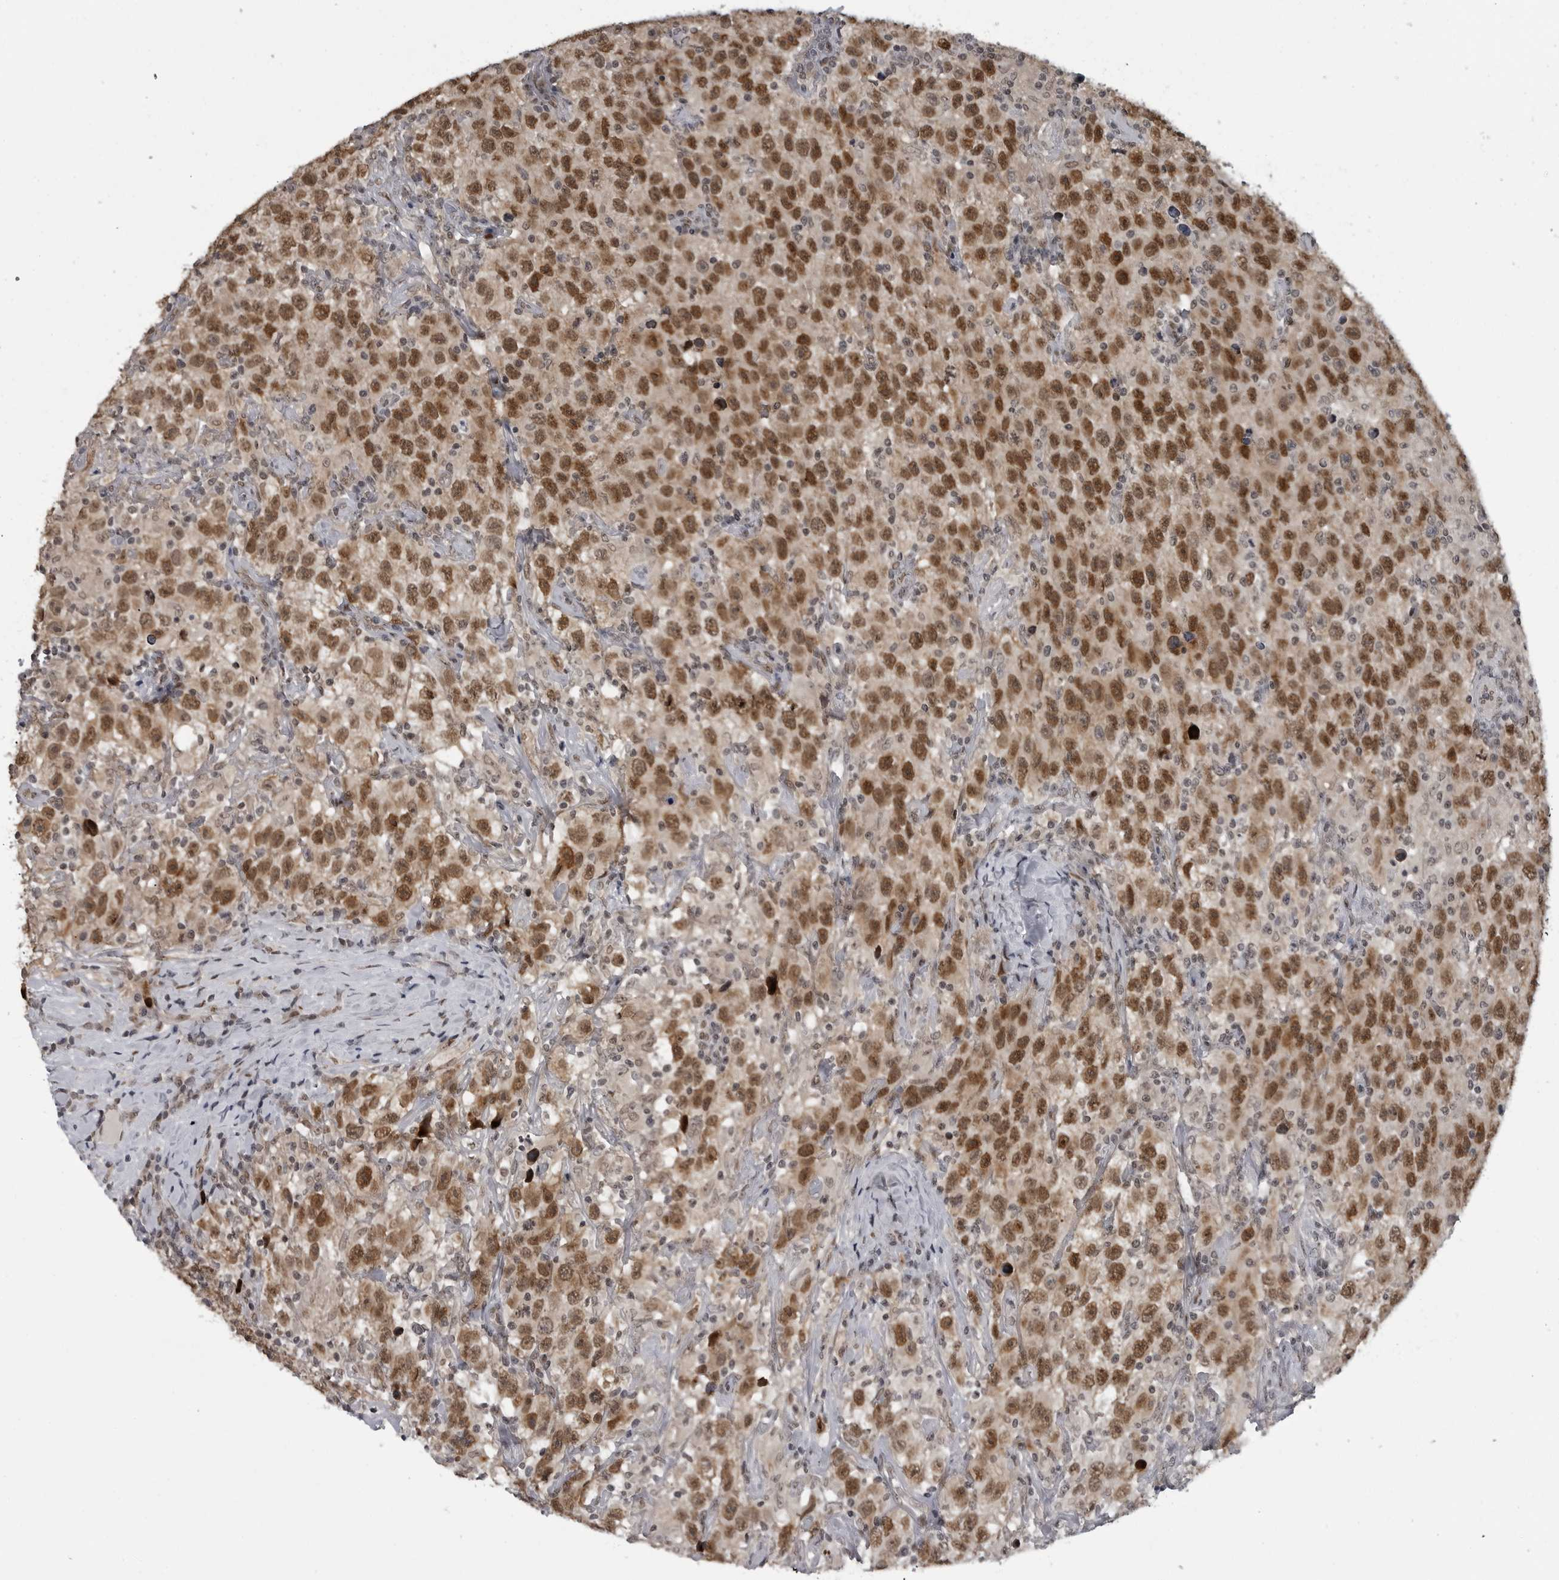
{"staining": {"intensity": "moderate", "quantity": ">75%", "location": "nuclear"}, "tissue": "testis cancer", "cell_type": "Tumor cells", "image_type": "cancer", "snomed": [{"axis": "morphology", "description": "Seminoma, NOS"}, {"axis": "topography", "description": "Testis"}], "caption": "Protein expression by IHC exhibits moderate nuclear positivity in approximately >75% of tumor cells in seminoma (testis). (DAB (3,3'-diaminobenzidine) IHC with brightfield microscopy, high magnification).", "gene": "C8orf58", "patient": {"sex": "male", "age": 41}}